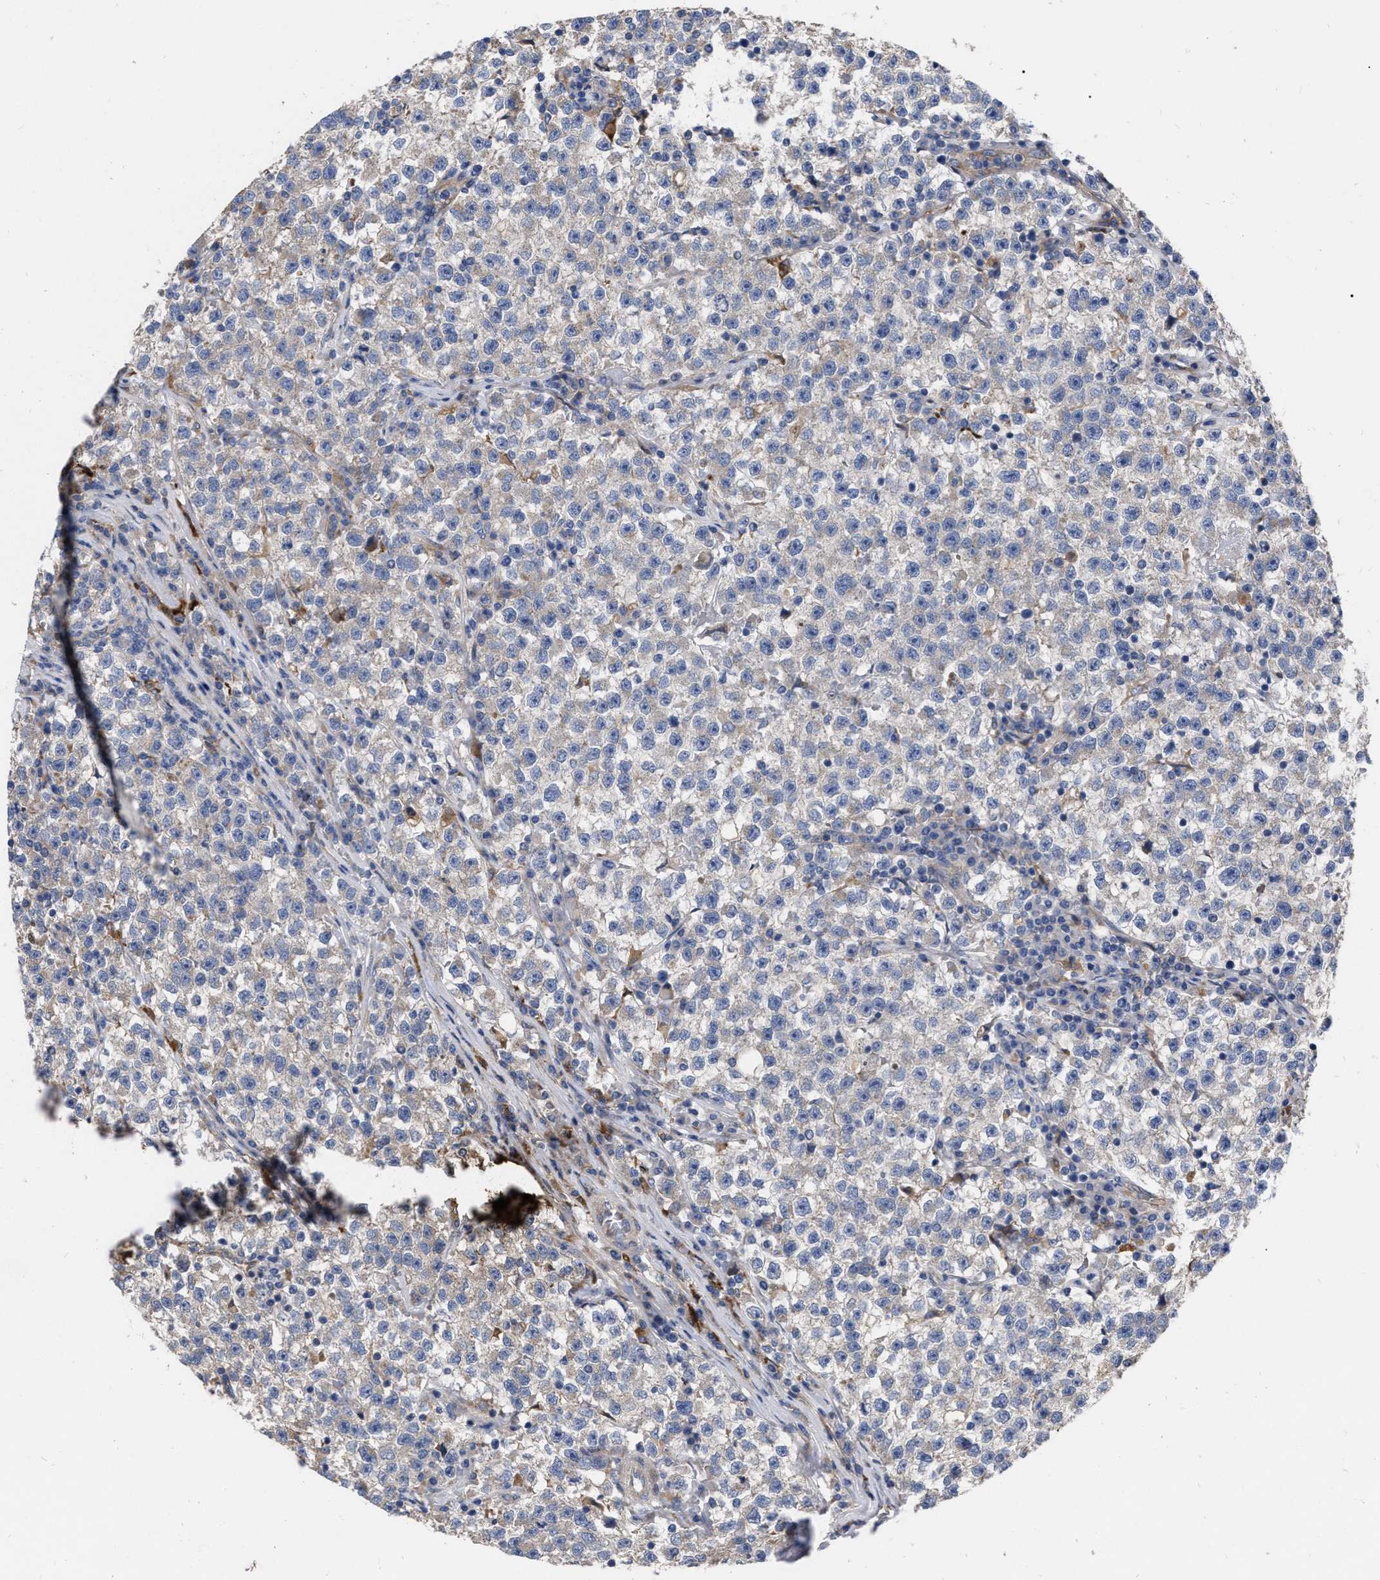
{"staining": {"intensity": "negative", "quantity": "none", "location": "none"}, "tissue": "testis cancer", "cell_type": "Tumor cells", "image_type": "cancer", "snomed": [{"axis": "morphology", "description": "Seminoma, NOS"}, {"axis": "topography", "description": "Testis"}], "caption": "Testis cancer was stained to show a protein in brown. There is no significant expression in tumor cells.", "gene": "MLST8", "patient": {"sex": "male", "age": 22}}